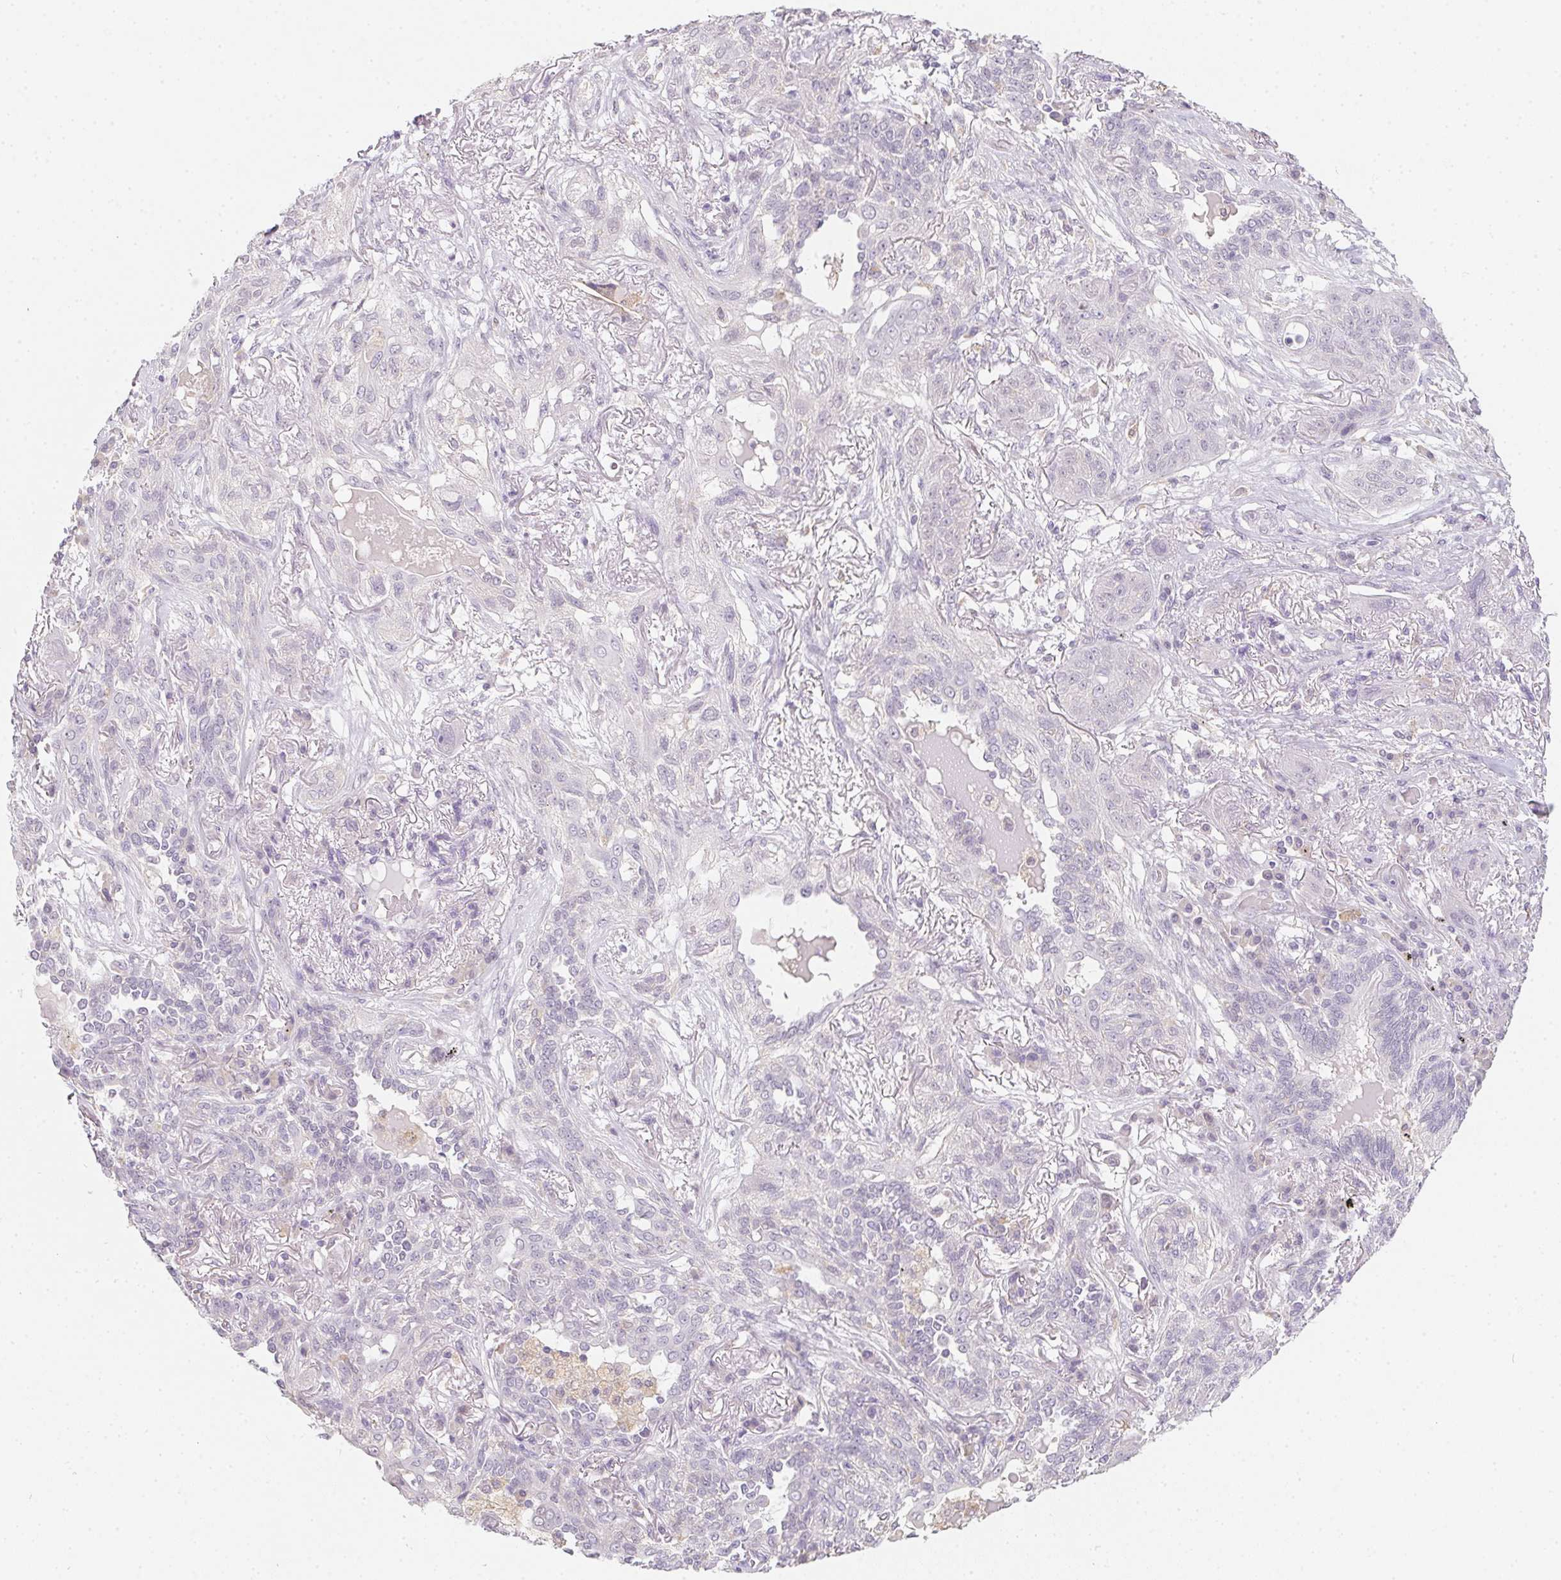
{"staining": {"intensity": "negative", "quantity": "none", "location": "none"}, "tissue": "lung cancer", "cell_type": "Tumor cells", "image_type": "cancer", "snomed": [{"axis": "morphology", "description": "Squamous cell carcinoma, NOS"}, {"axis": "topography", "description": "Lung"}], "caption": "This is a histopathology image of IHC staining of lung cancer (squamous cell carcinoma), which shows no positivity in tumor cells.", "gene": "SLC6A18", "patient": {"sex": "female", "age": 70}}